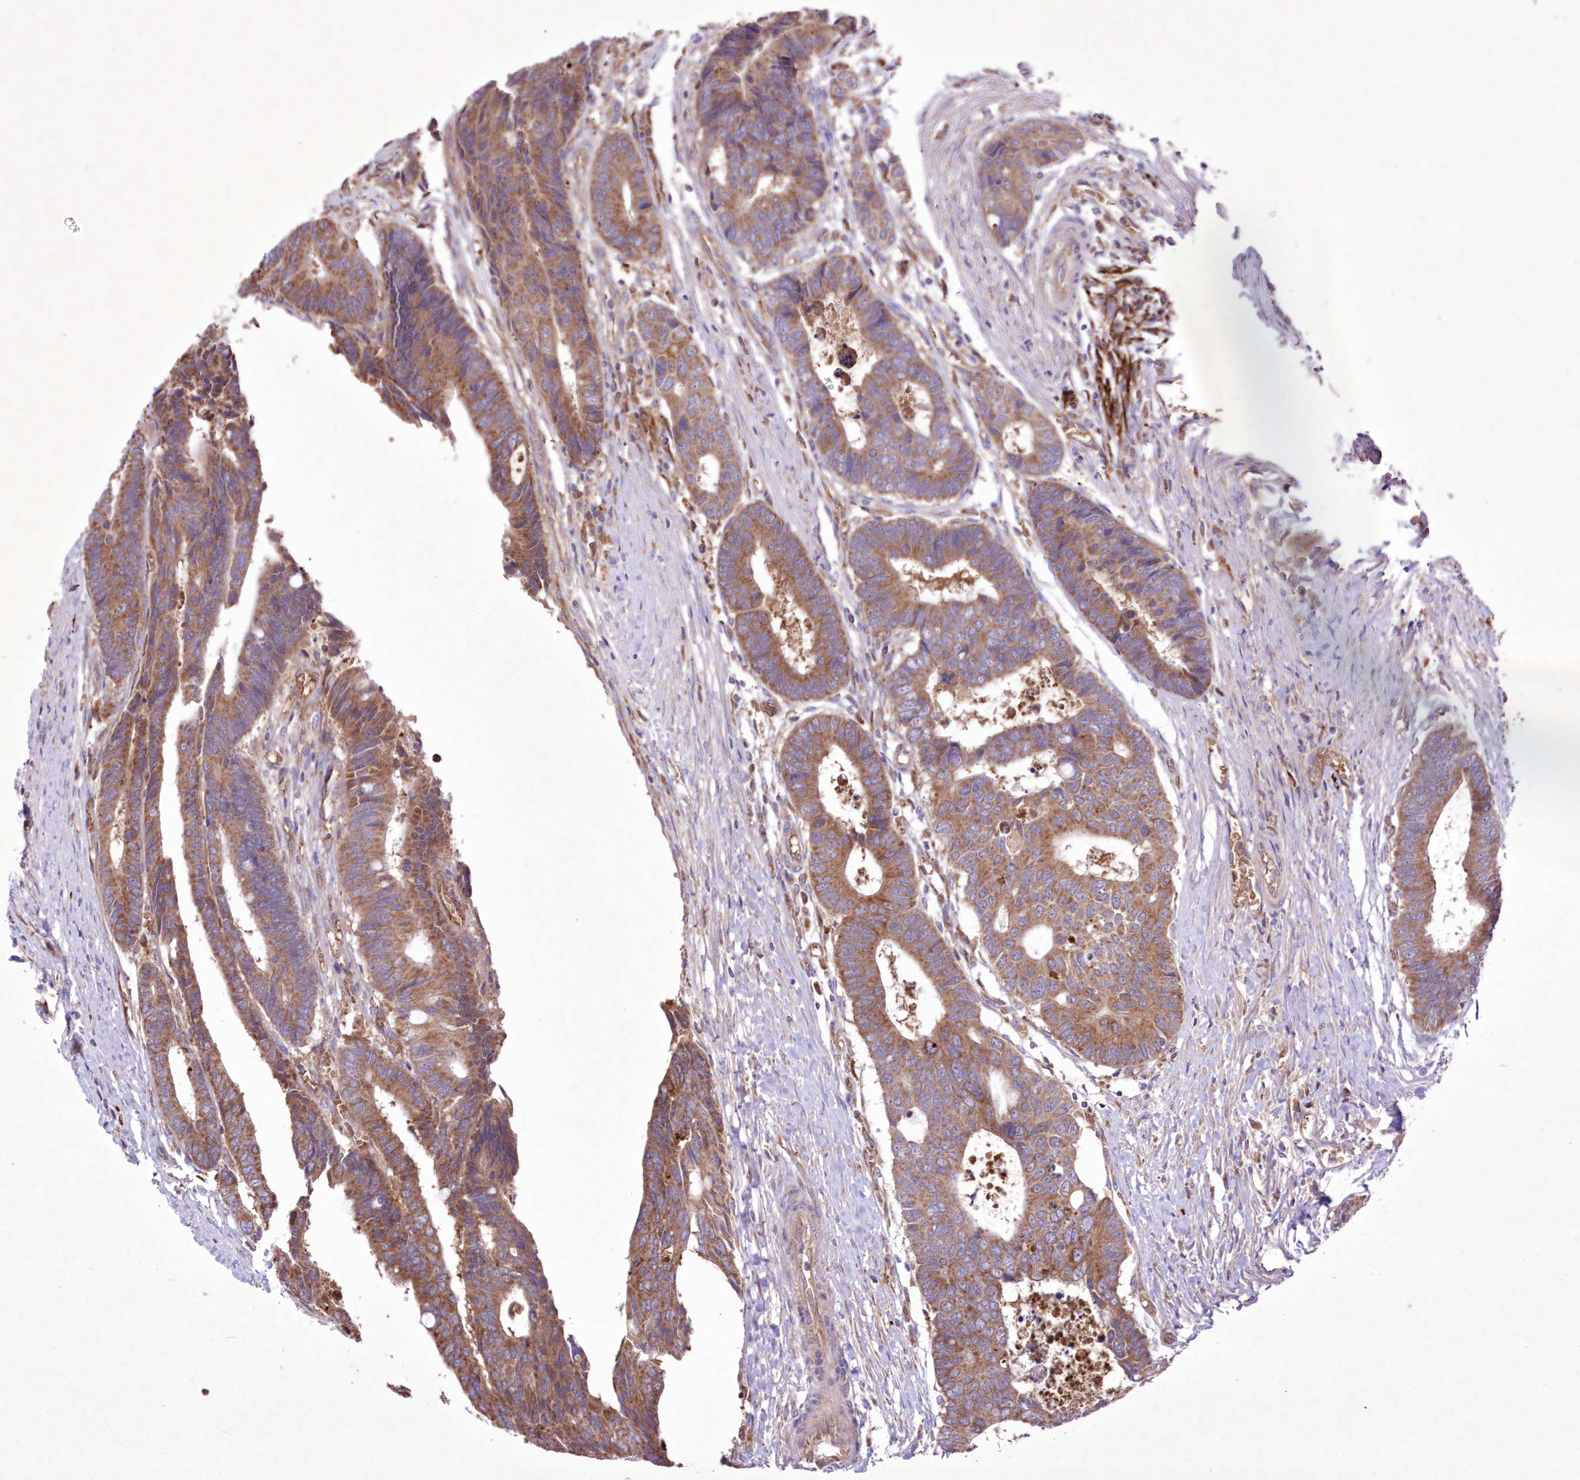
{"staining": {"intensity": "moderate", "quantity": ">75%", "location": "cytoplasmic/membranous"}, "tissue": "colorectal cancer", "cell_type": "Tumor cells", "image_type": "cancer", "snomed": [{"axis": "morphology", "description": "Adenocarcinoma, NOS"}, {"axis": "topography", "description": "Rectum"}], "caption": "Immunohistochemistry (IHC) (DAB) staining of colorectal cancer demonstrates moderate cytoplasmic/membranous protein staining in approximately >75% of tumor cells. (IHC, brightfield microscopy, high magnification).", "gene": "FCHO2", "patient": {"sex": "male", "age": 84}}